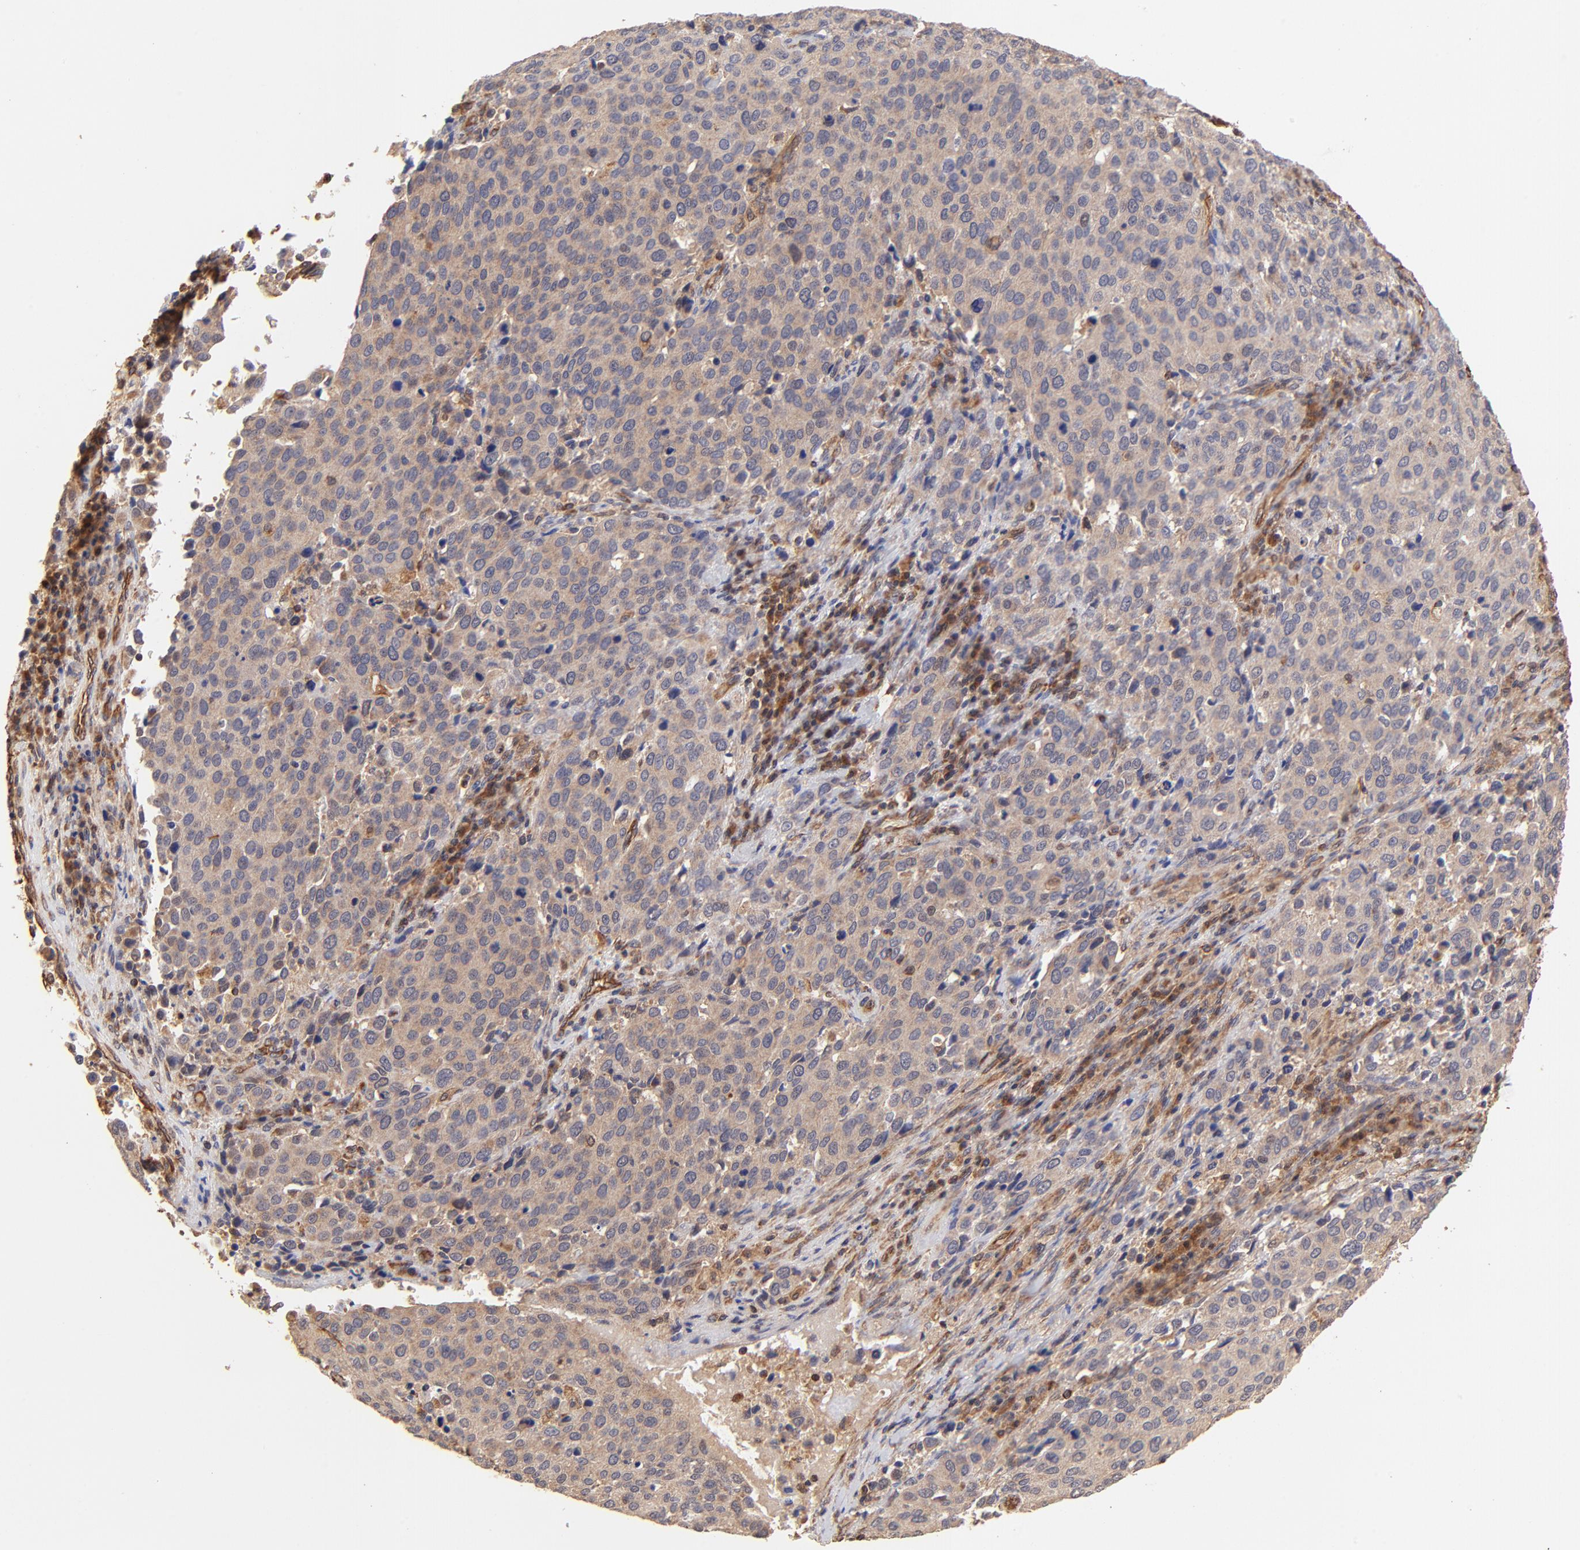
{"staining": {"intensity": "weak", "quantity": ">75%", "location": "cytoplasmic/membranous"}, "tissue": "cervical cancer", "cell_type": "Tumor cells", "image_type": "cancer", "snomed": [{"axis": "morphology", "description": "Squamous cell carcinoma, NOS"}, {"axis": "topography", "description": "Cervix"}], "caption": "Weak cytoplasmic/membranous positivity is identified in approximately >75% of tumor cells in cervical cancer.", "gene": "TNFAIP3", "patient": {"sex": "female", "age": 54}}